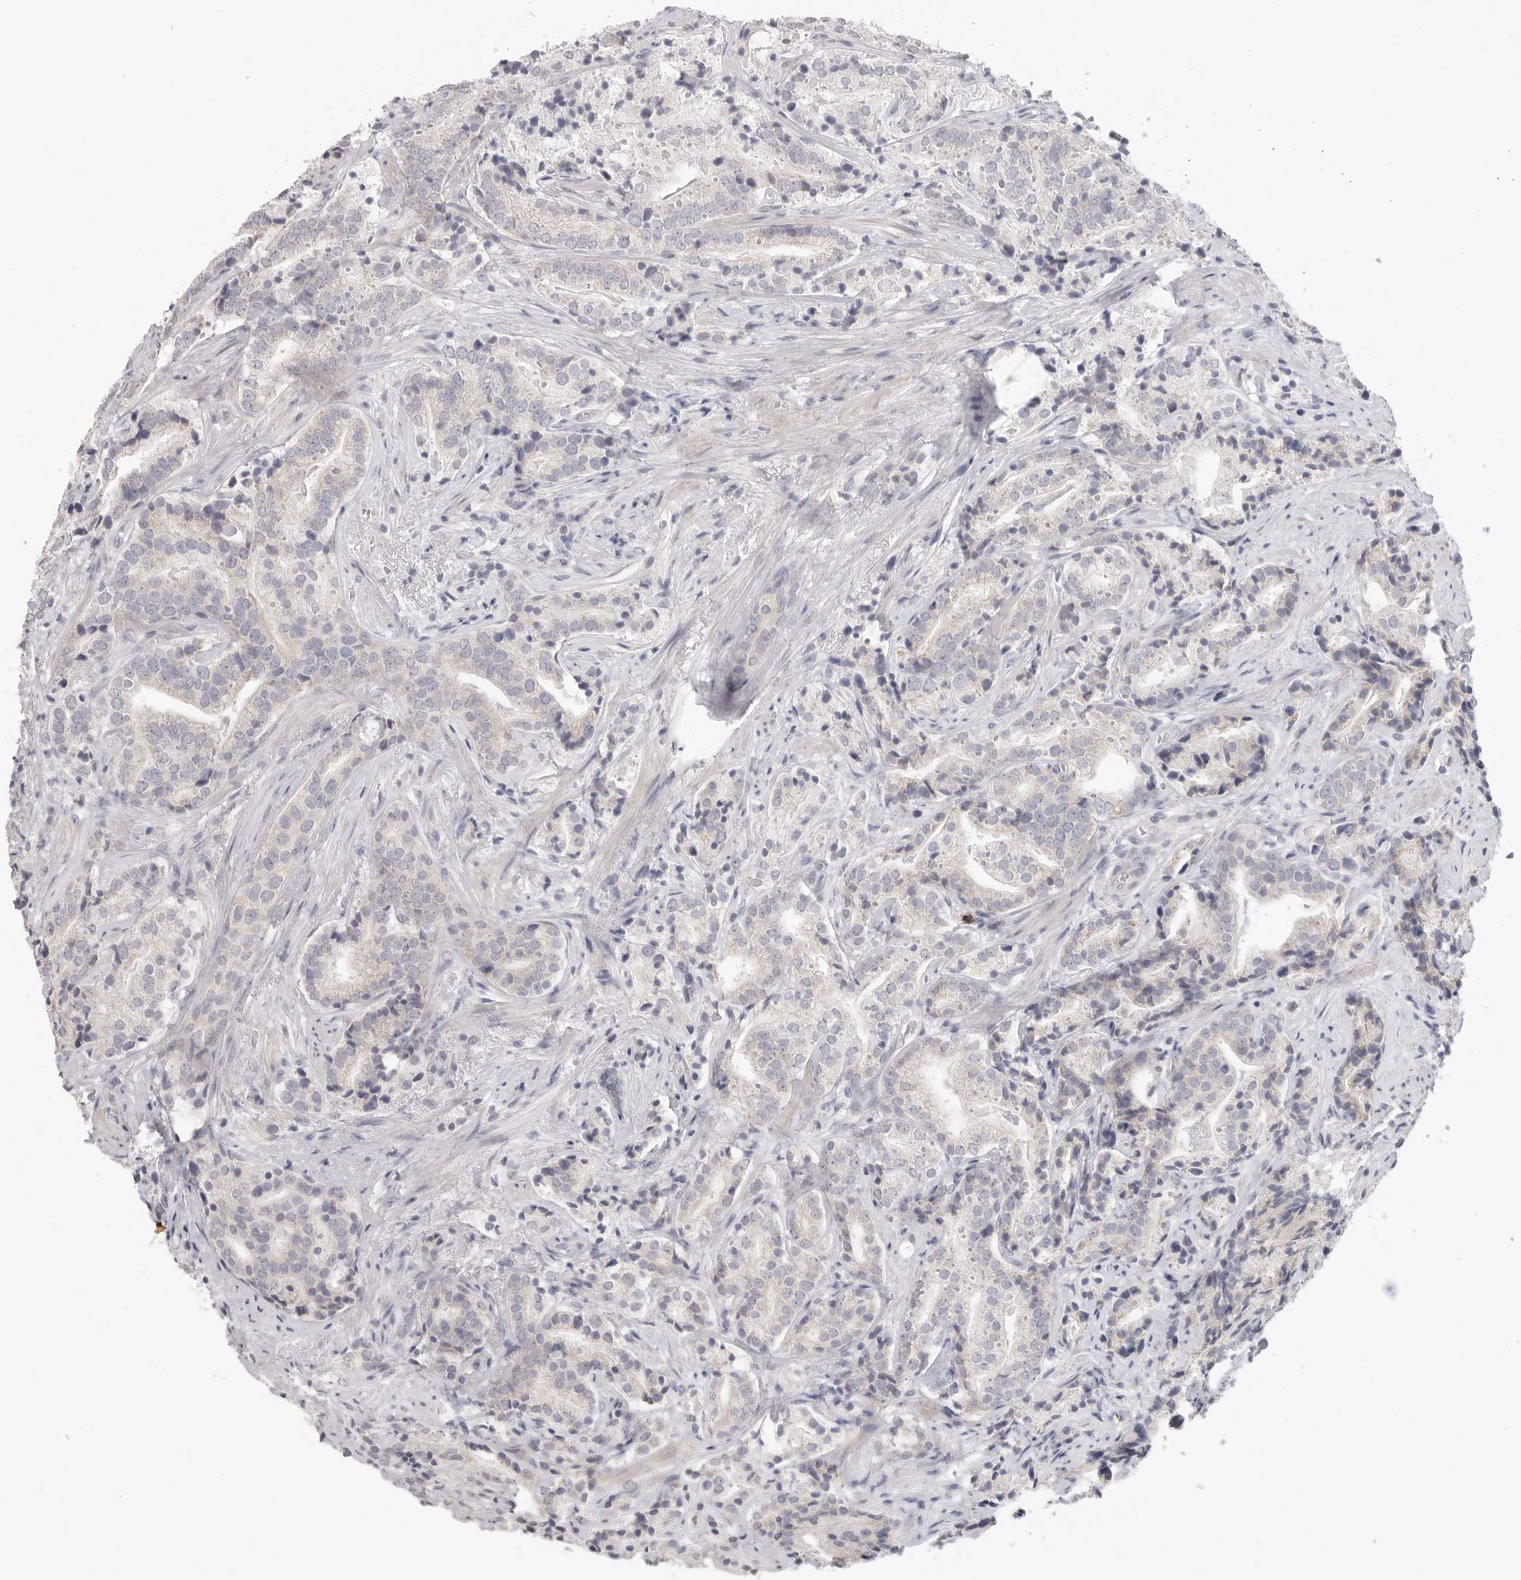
{"staining": {"intensity": "negative", "quantity": "none", "location": "none"}, "tissue": "prostate cancer", "cell_type": "Tumor cells", "image_type": "cancer", "snomed": [{"axis": "morphology", "description": "Adenocarcinoma, High grade"}, {"axis": "topography", "description": "Prostate"}], "caption": "Tumor cells show no significant expression in prostate cancer.", "gene": "XIRP1", "patient": {"sex": "male", "age": 57}}